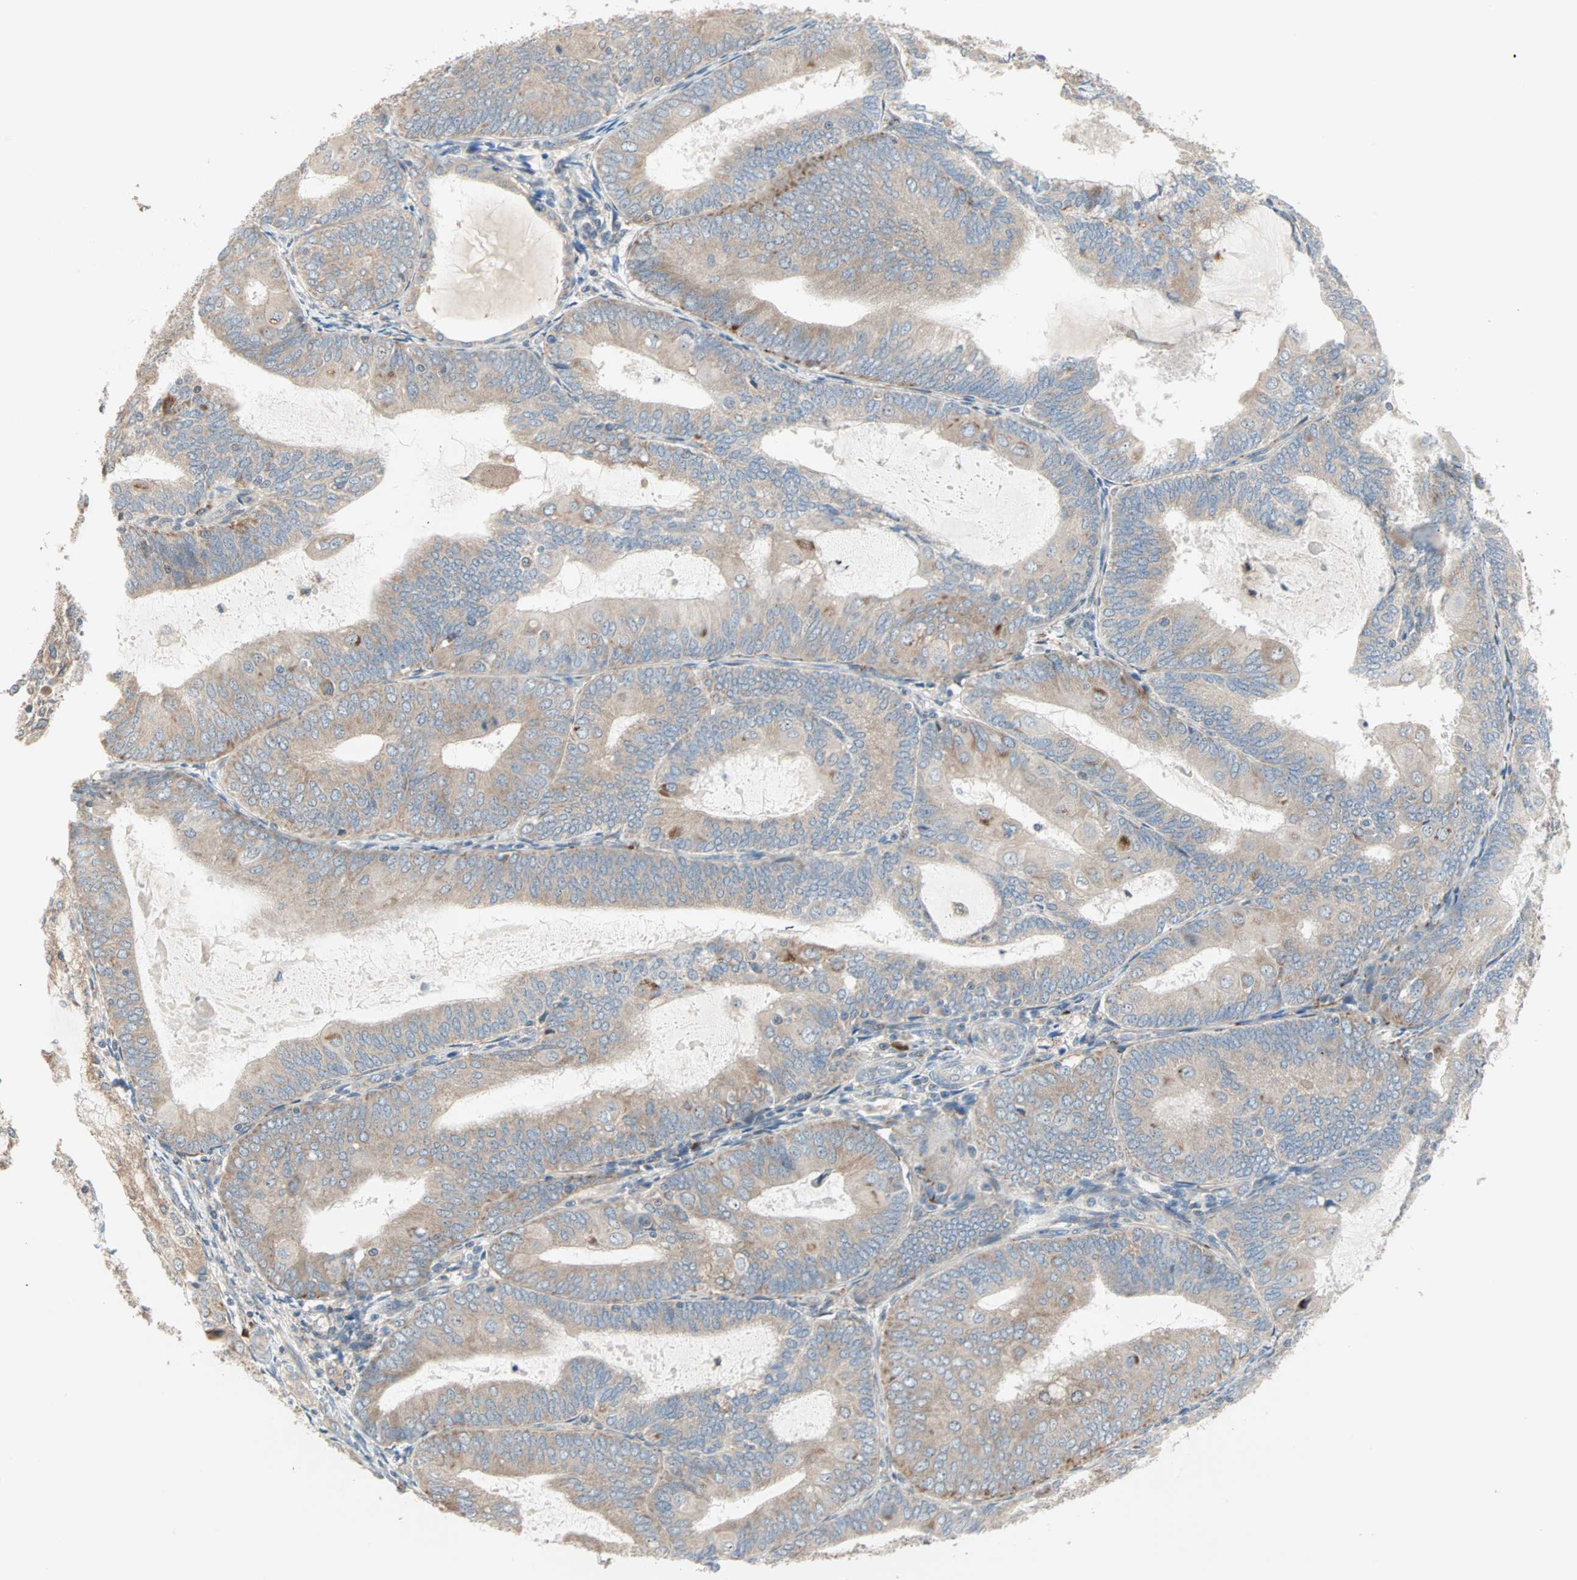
{"staining": {"intensity": "weak", "quantity": ">75%", "location": "cytoplasmic/membranous"}, "tissue": "endometrial cancer", "cell_type": "Tumor cells", "image_type": "cancer", "snomed": [{"axis": "morphology", "description": "Adenocarcinoma, NOS"}, {"axis": "topography", "description": "Endometrium"}], "caption": "Protein staining of endometrial cancer tissue displays weak cytoplasmic/membranous positivity in about >75% of tumor cells.", "gene": "SAR1A", "patient": {"sex": "female", "age": 81}}